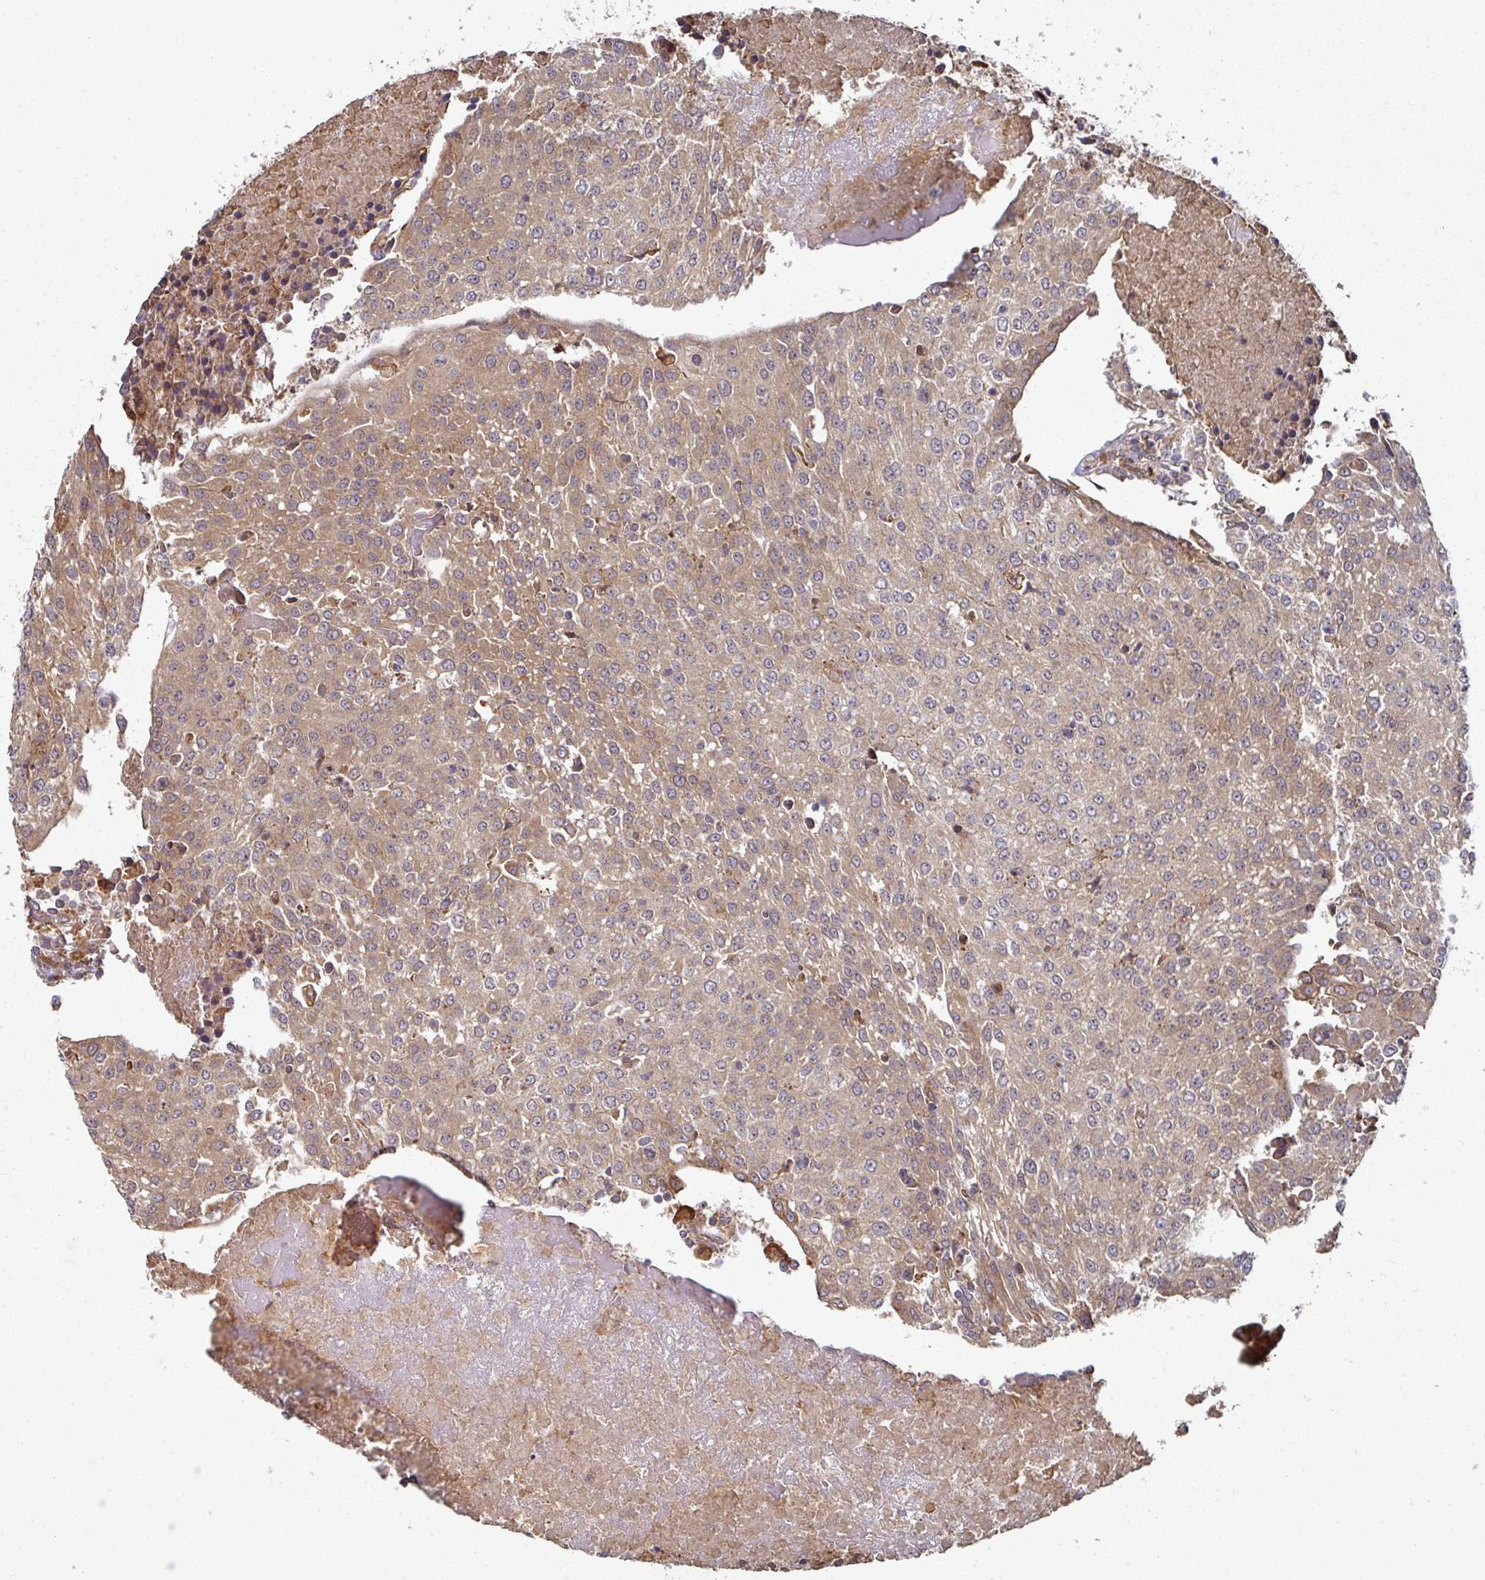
{"staining": {"intensity": "moderate", "quantity": ">75%", "location": "cytoplasmic/membranous"}, "tissue": "urothelial cancer", "cell_type": "Tumor cells", "image_type": "cancer", "snomed": [{"axis": "morphology", "description": "Urothelial carcinoma, High grade"}, {"axis": "topography", "description": "Urinary bladder"}], "caption": "Moderate cytoplasmic/membranous positivity is present in approximately >75% of tumor cells in urothelial cancer.", "gene": "CEP95", "patient": {"sex": "female", "age": 85}}